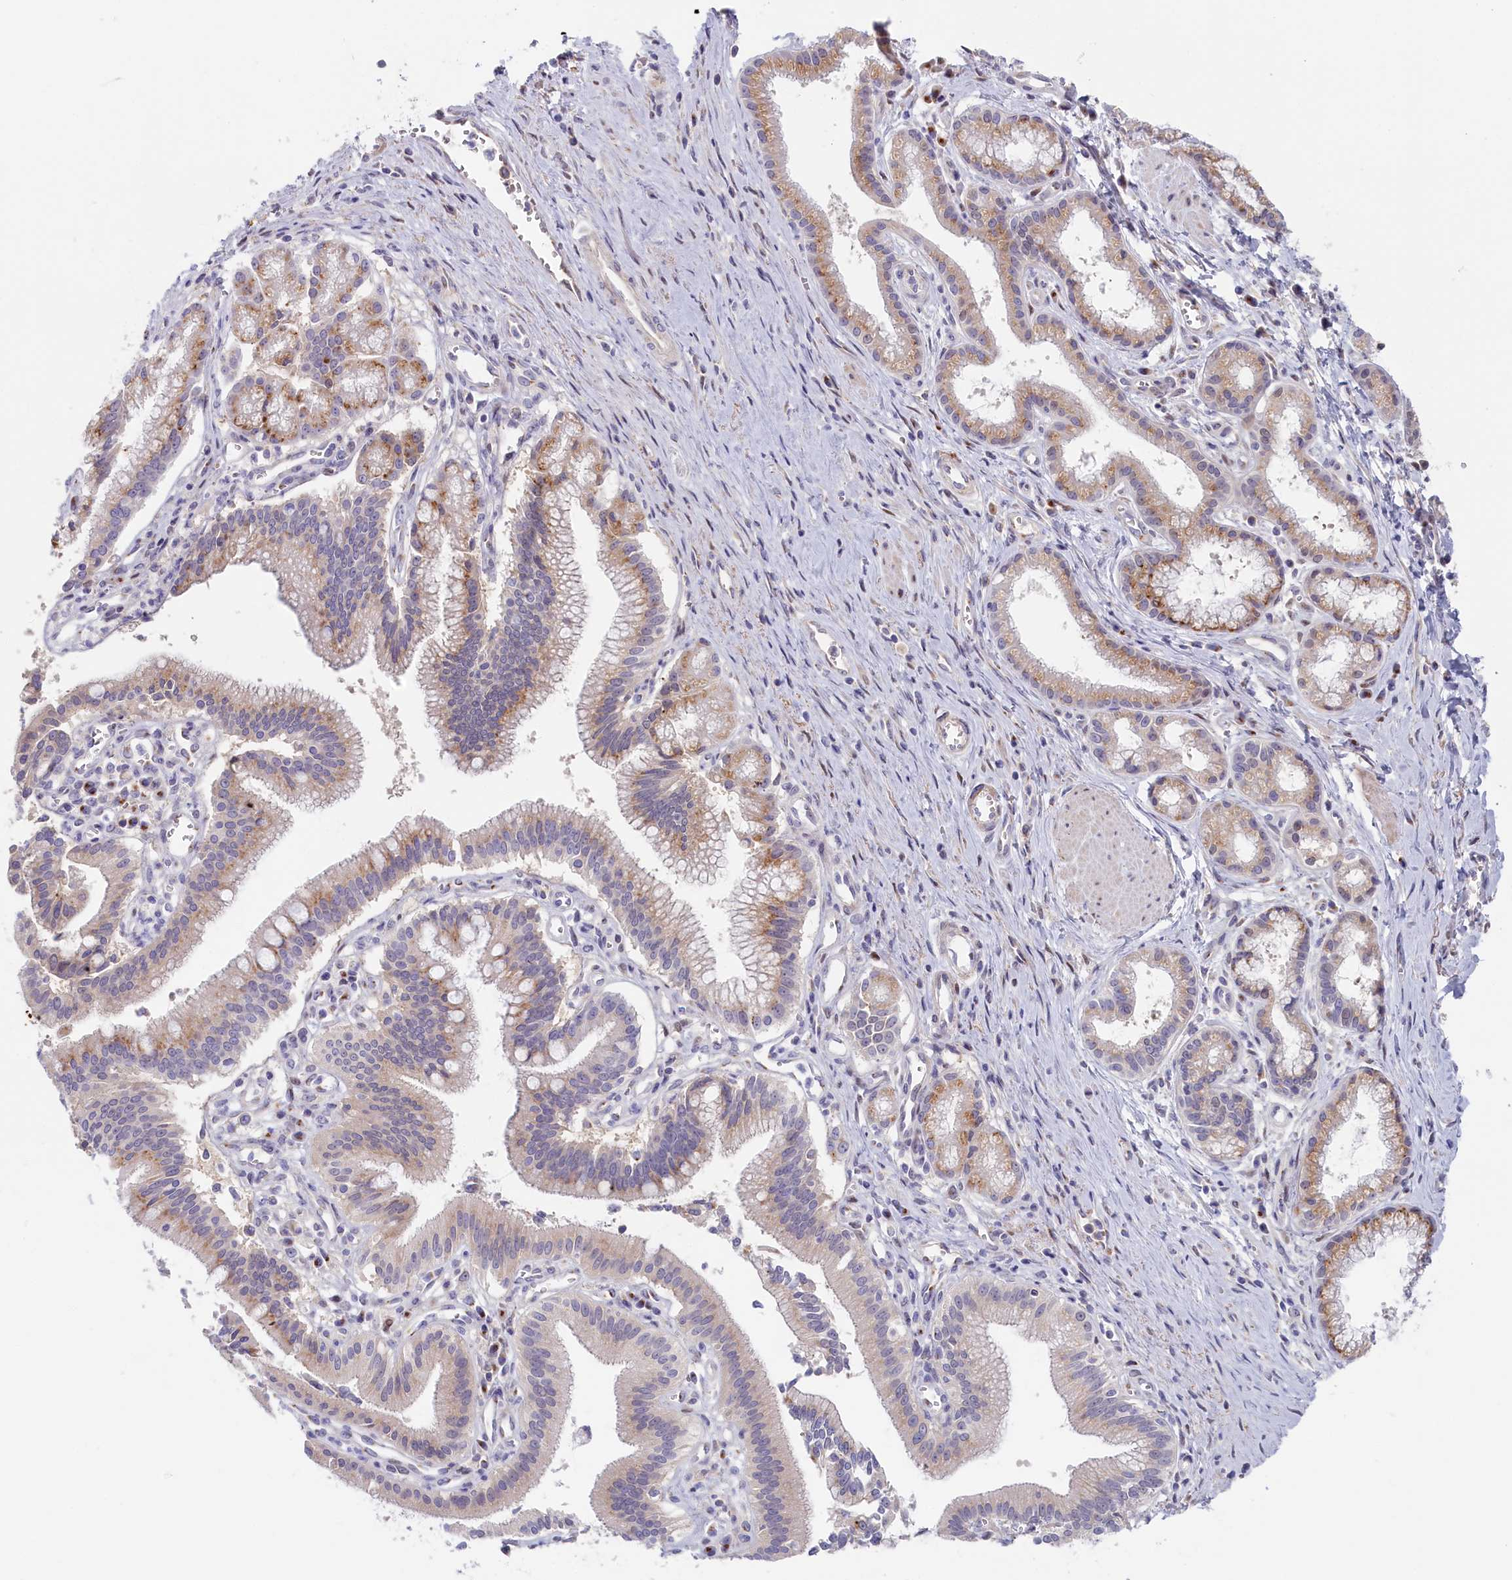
{"staining": {"intensity": "moderate", "quantity": "<25%", "location": "cytoplasmic/membranous"}, "tissue": "pancreatic cancer", "cell_type": "Tumor cells", "image_type": "cancer", "snomed": [{"axis": "morphology", "description": "Adenocarcinoma, NOS"}, {"axis": "topography", "description": "Pancreas"}], "caption": "This photomicrograph reveals immunohistochemistry staining of adenocarcinoma (pancreatic), with low moderate cytoplasmic/membranous expression in about <25% of tumor cells.", "gene": "CHST12", "patient": {"sex": "male", "age": 78}}